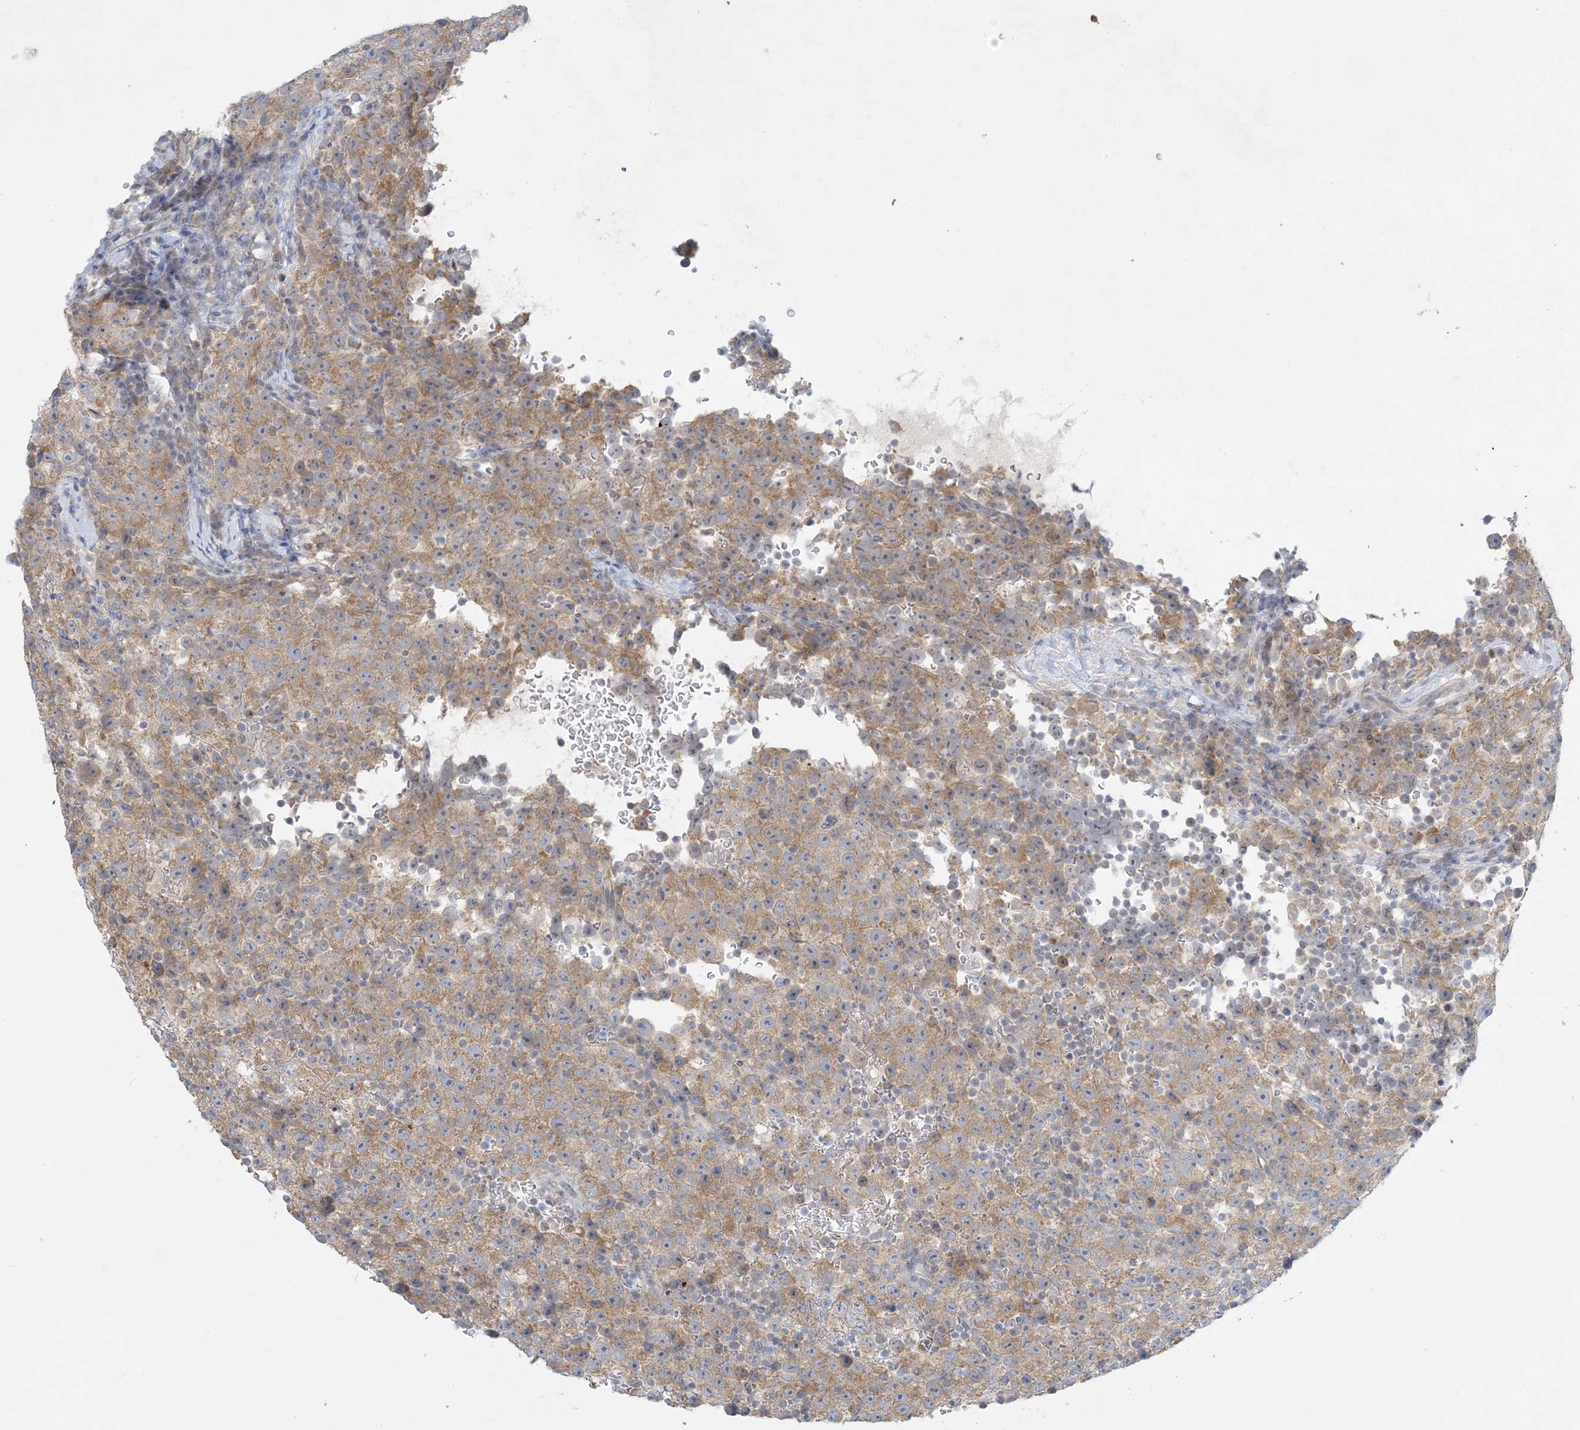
{"staining": {"intensity": "moderate", "quantity": ">75%", "location": "cytoplasmic/membranous"}, "tissue": "testis cancer", "cell_type": "Tumor cells", "image_type": "cancer", "snomed": [{"axis": "morphology", "description": "Seminoma, NOS"}, {"axis": "topography", "description": "Testis"}], "caption": "Protein expression analysis of human seminoma (testis) reveals moderate cytoplasmic/membranous expression in about >75% of tumor cells. Nuclei are stained in blue.", "gene": "MRPS18A", "patient": {"sex": "male", "age": 22}}